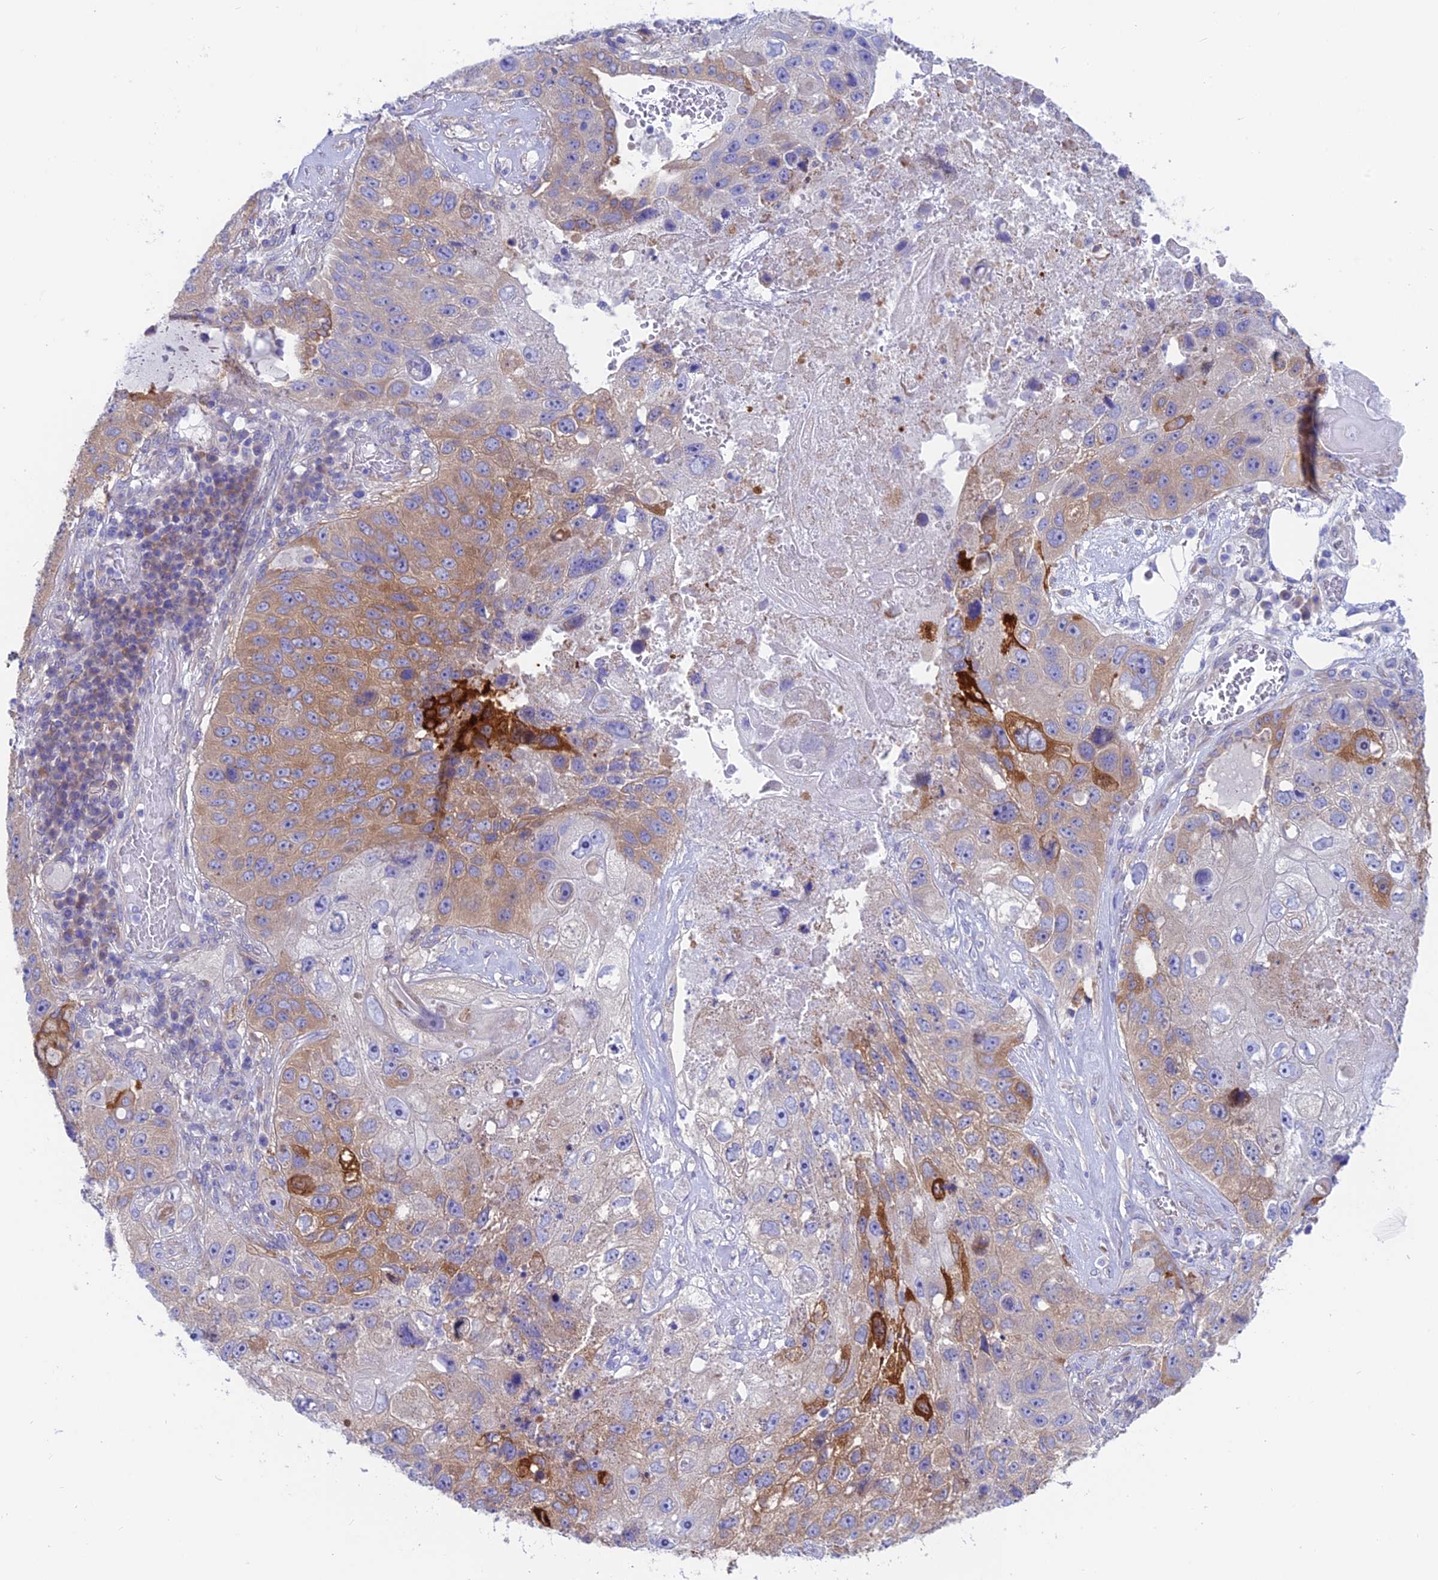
{"staining": {"intensity": "strong", "quantity": "<25%", "location": "cytoplasmic/membranous"}, "tissue": "lung cancer", "cell_type": "Tumor cells", "image_type": "cancer", "snomed": [{"axis": "morphology", "description": "Squamous cell carcinoma, NOS"}, {"axis": "topography", "description": "Lung"}], "caption": "Protein staining of lung cancer tissue shows strong cytoplasmic/membranous expression in approximately <25% of tumor cells.", "gene": "LZTFL1", "patient": {"sex": "male", "age": 61}}